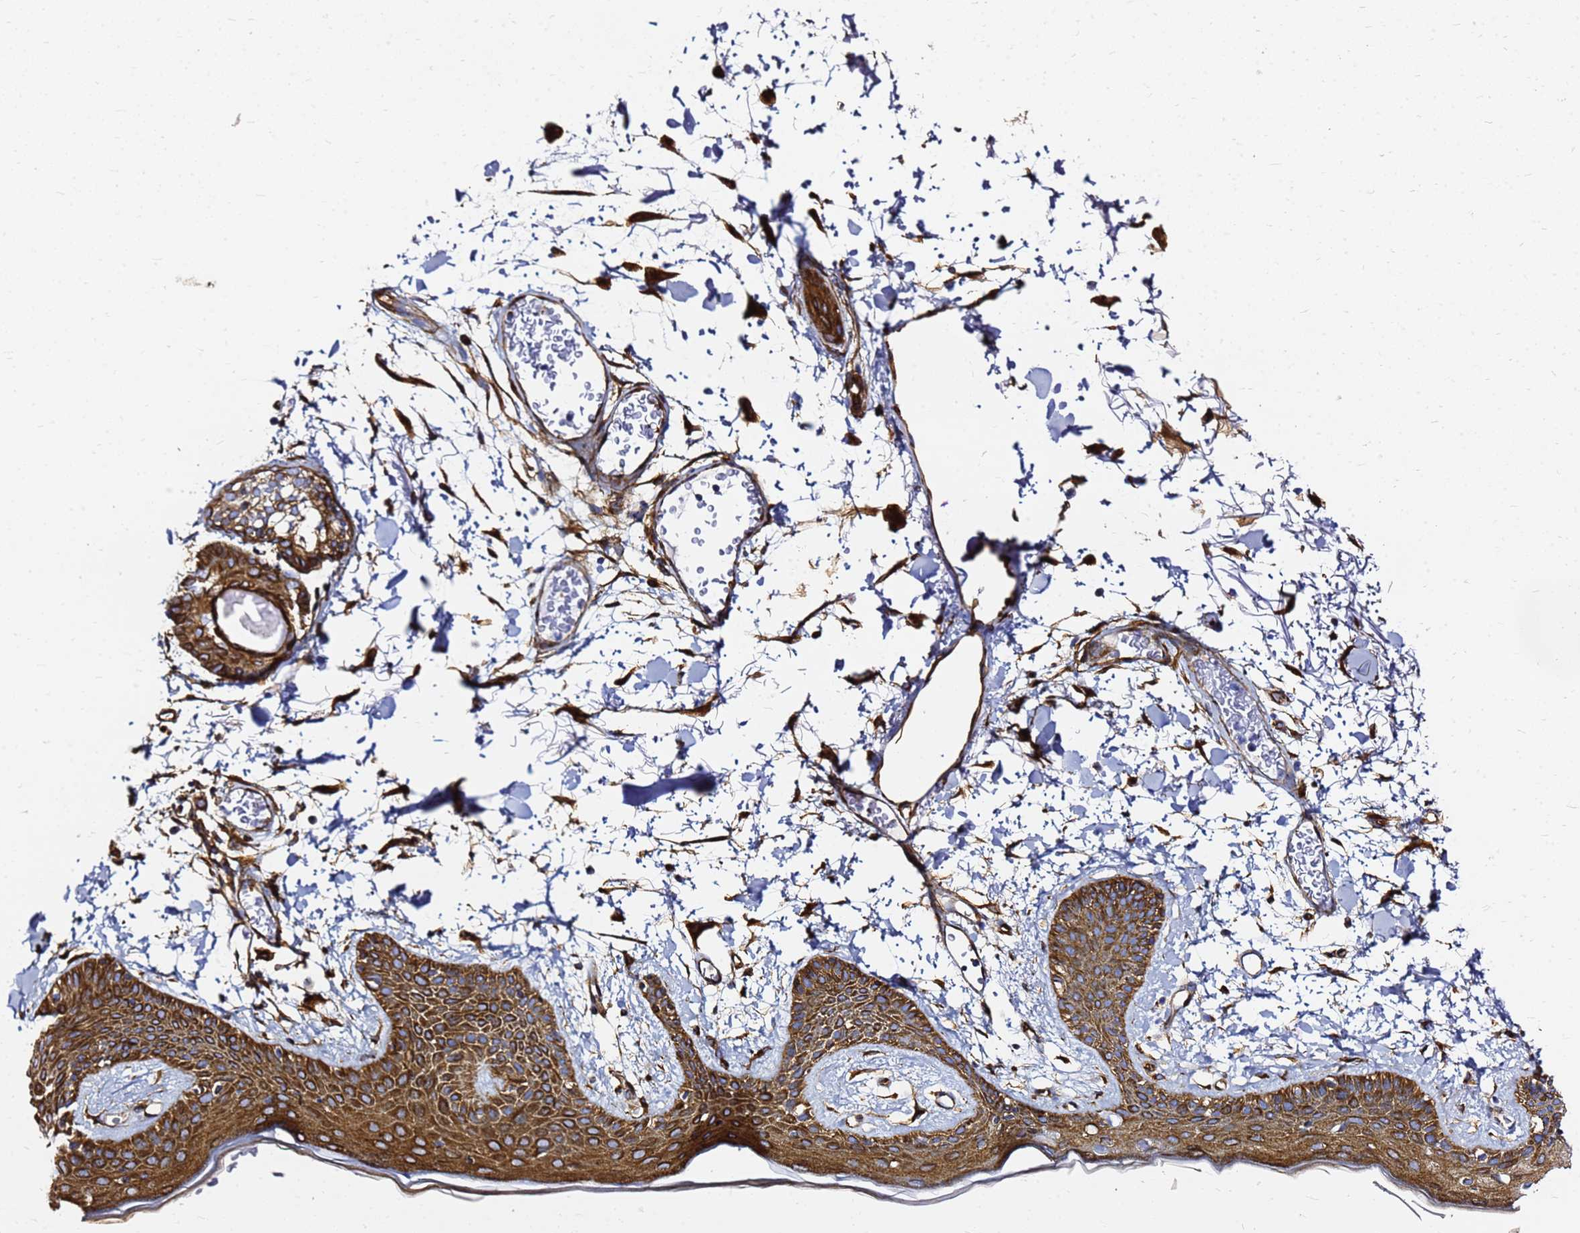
{"staining": {"intensity": "strong", "quantity": ">75%", "location": "cytoplasmic/membranous"}, "tissue": "skin", "cell_type": "Fibroblasts", "image_type": "normal", "snomed": [{"axis": "morphology", "description": "Normal tissue, NOS"}, {"axis": "topography", "description": "Skin"}], "caption": "The image reveals staining of unremarkable skin, revealing strong cytoplasmic/membranous protein staining (brown color) within fibroblasts. The staining was performed using DAB (3,3'-diaminobenzidine) to visualize the protein expression in brown, while the nuclei were stained in blue with hematoxylin (Magnification: 20x).", "gene": "TUBA8", "patient": {"sex": "male", "age": 79}}